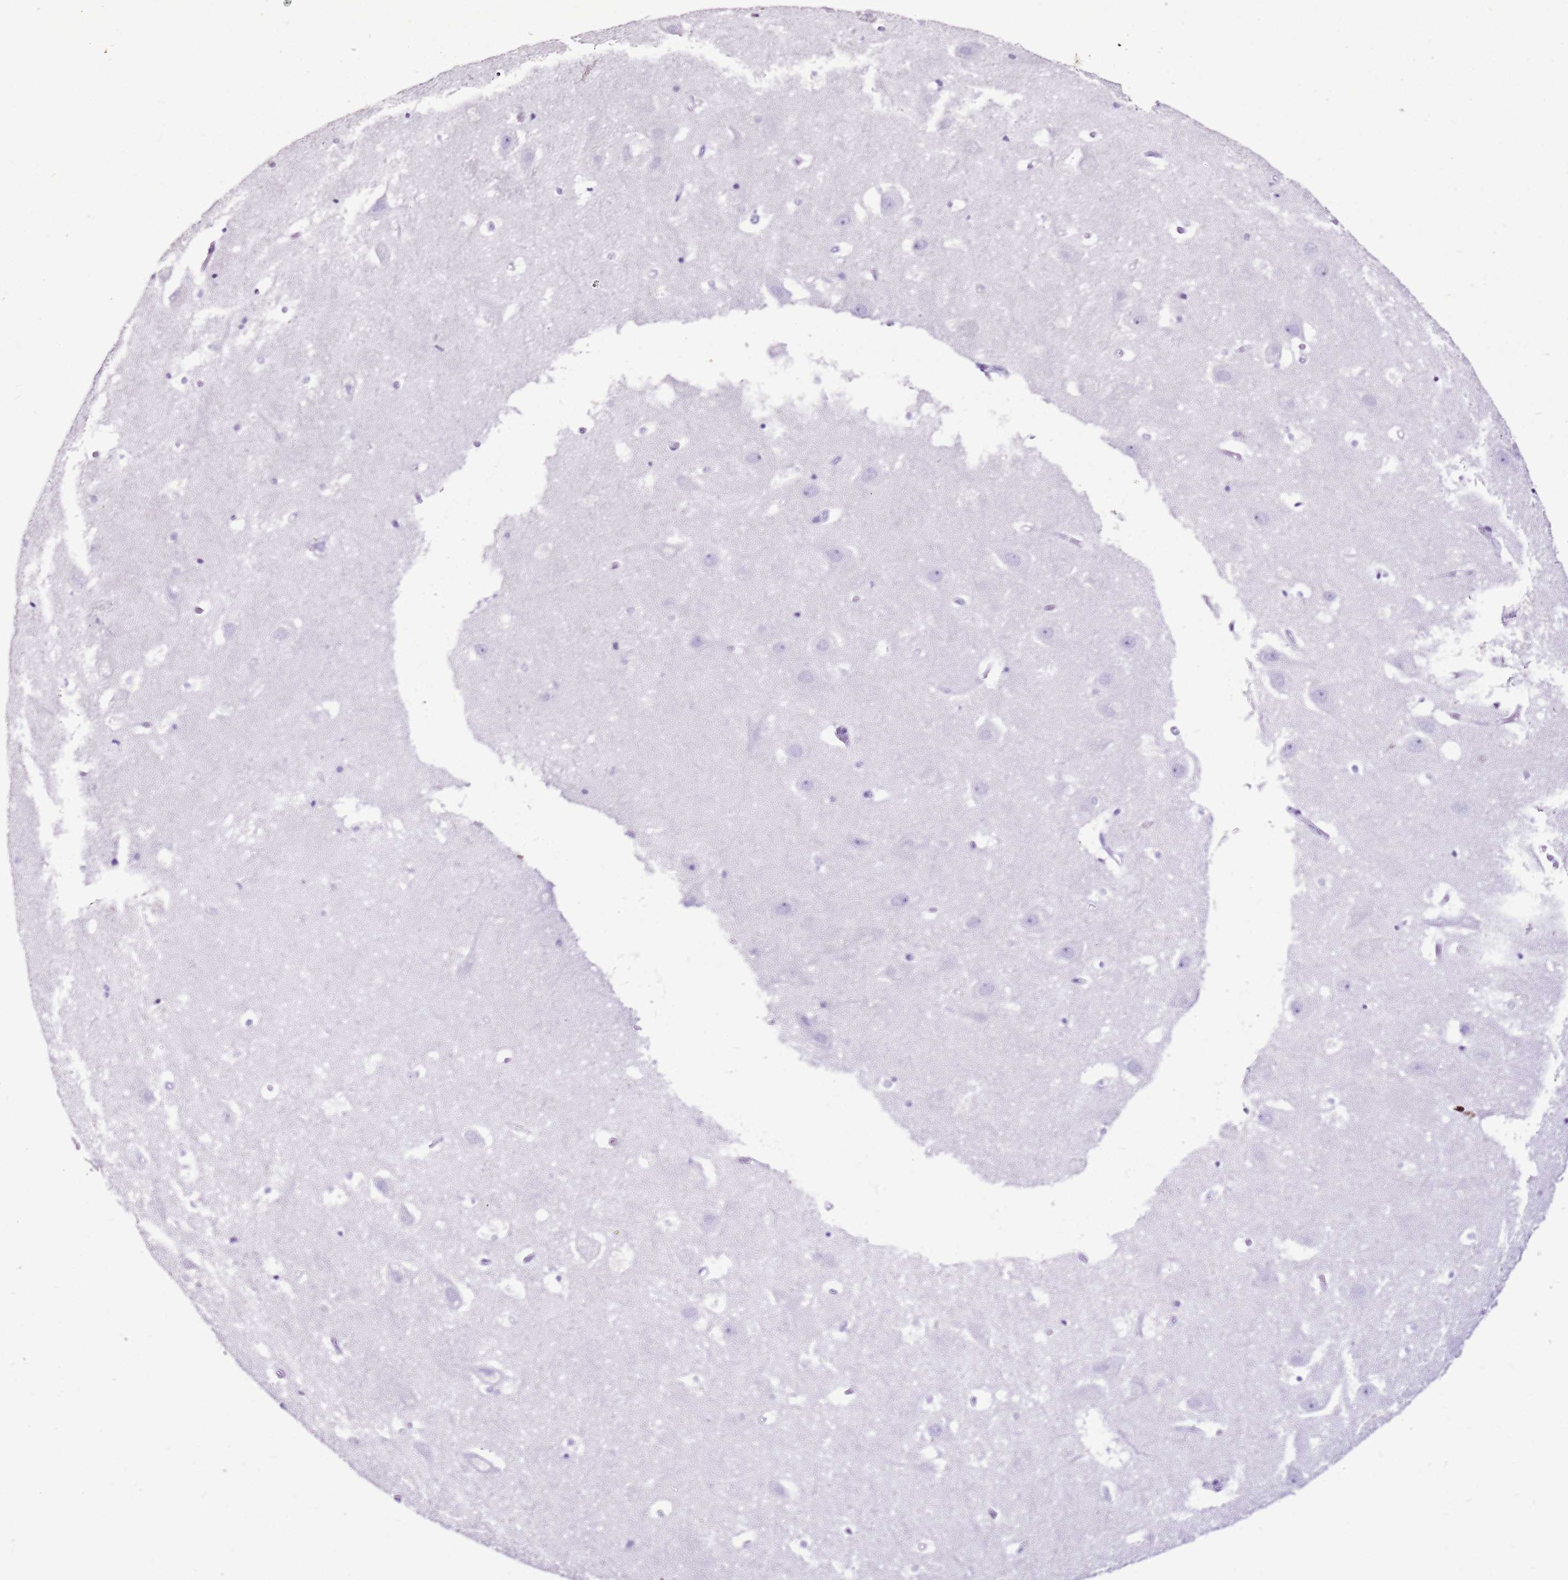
{"staining": {"intensity": "negative", "quantity": "none", "location": "none"}, "tissue": "hippocampus", "cell_type": "Glial cells", "image_type": "normal", "snomed": [{"axis": "morphology", "description": "Normal tissue, NOS"}, {"axis": "topography", "description": "Hippocampus"}], "caption": "There is no significant staining in glial cells of hippocampus. (DAB IHC visualized using brightfield microscopy, high magnification).", "gene": "SPC25", "patient": {"sex": "female", "age": 52}}